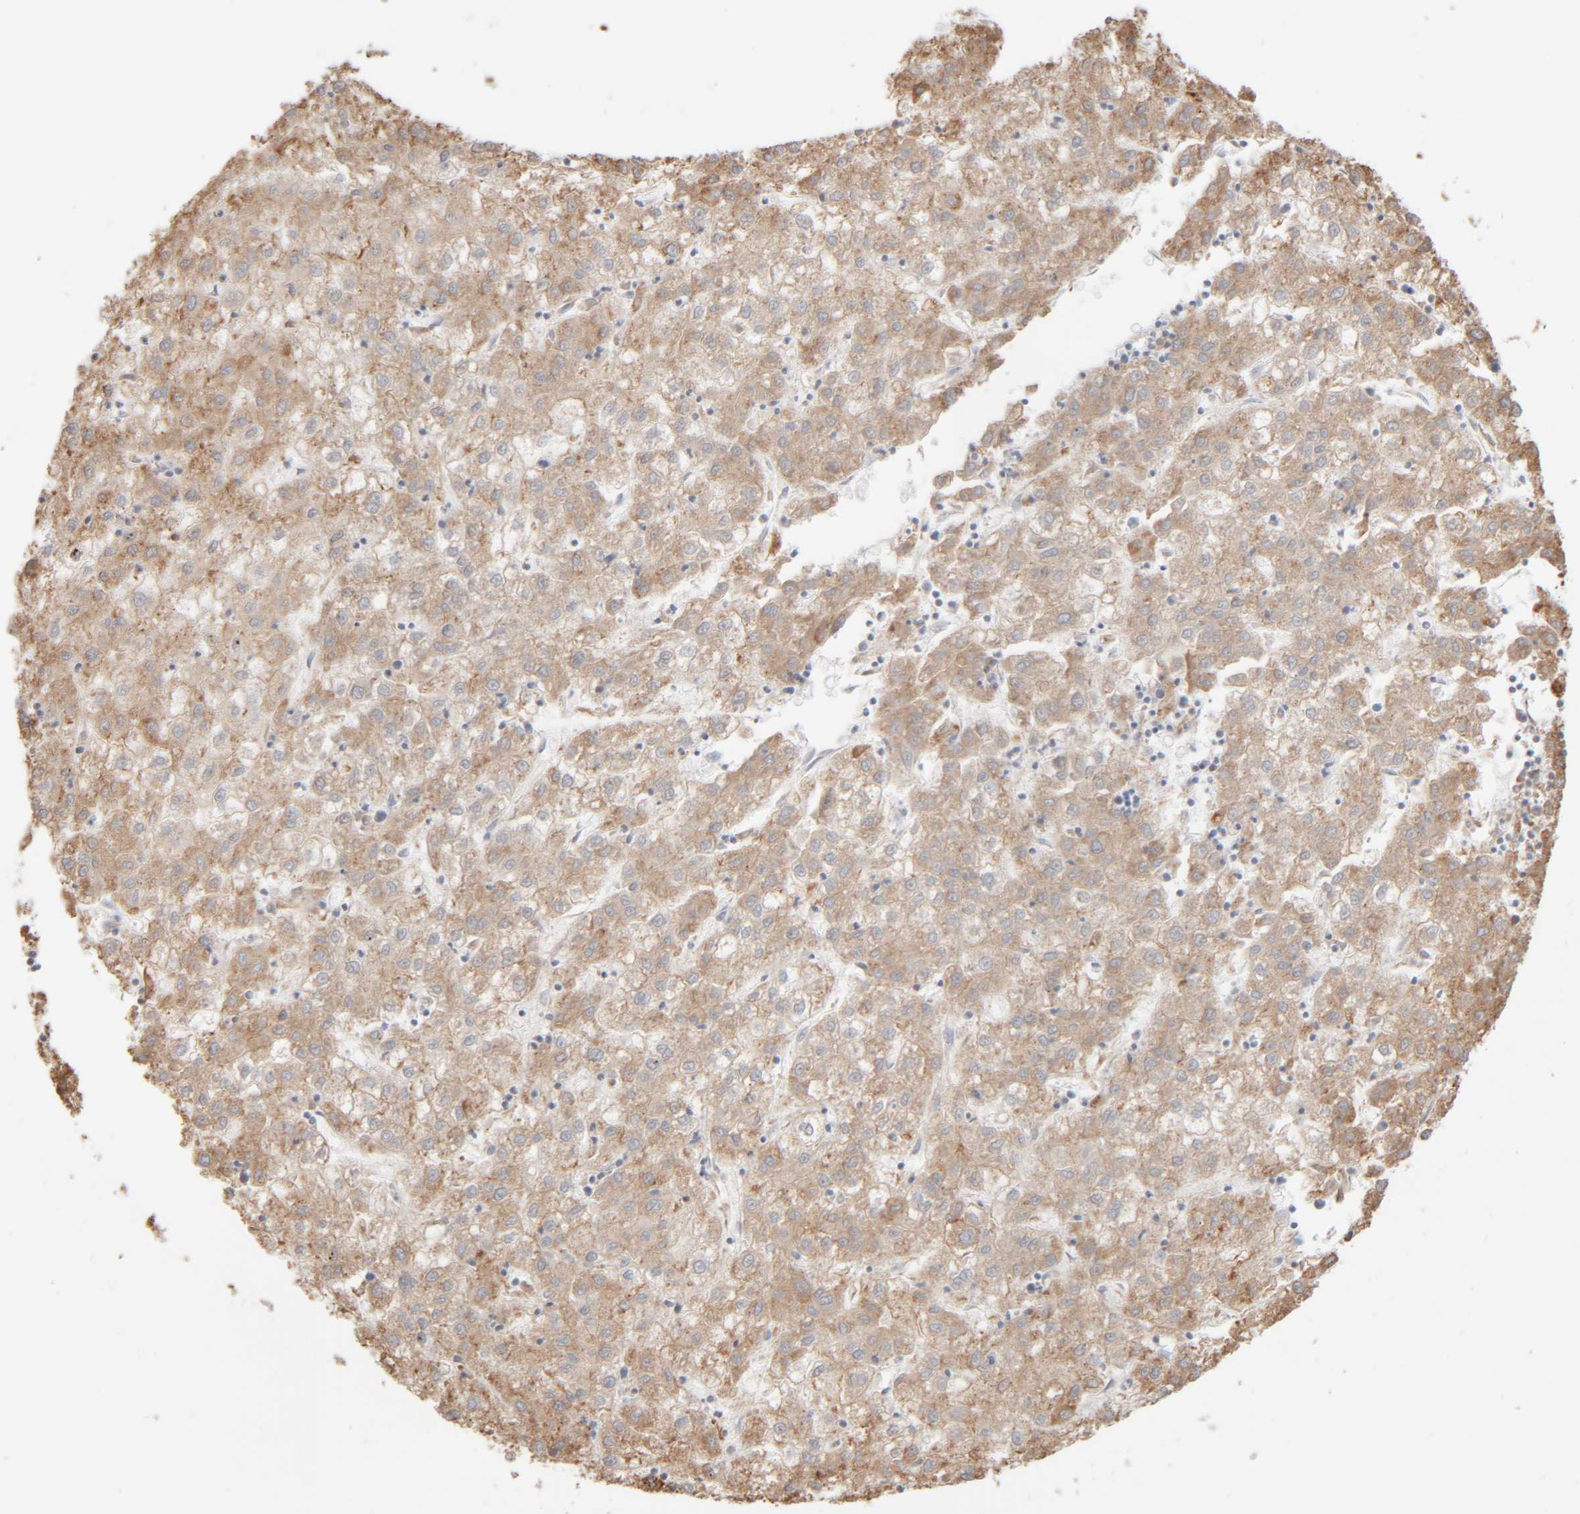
{"staining": {"intensity": "moderate", "quantity": ">75%", "location": "cytoplasmic/membranous"}, "tissue": "liver cancer", "cell_type": "Tumor cells", "image_type": "cancer", "snomed": [{"axis": "morphology", "description": "Carcinoma, Hepatocellular, NOS"}, {"axis": "topography", "description": "Liver"}], "caption": "Tumor cells demonstrate medium levels of moderate cytoplasmic/membranous staining in about >75% of cells in human liver cancer. (DAB (3,3'-diaminobenzidine) = brown stain, brightfield microscopy at high magnification).", "gene": "INTS1", "patient": {"sex": "male", "age": 72}}